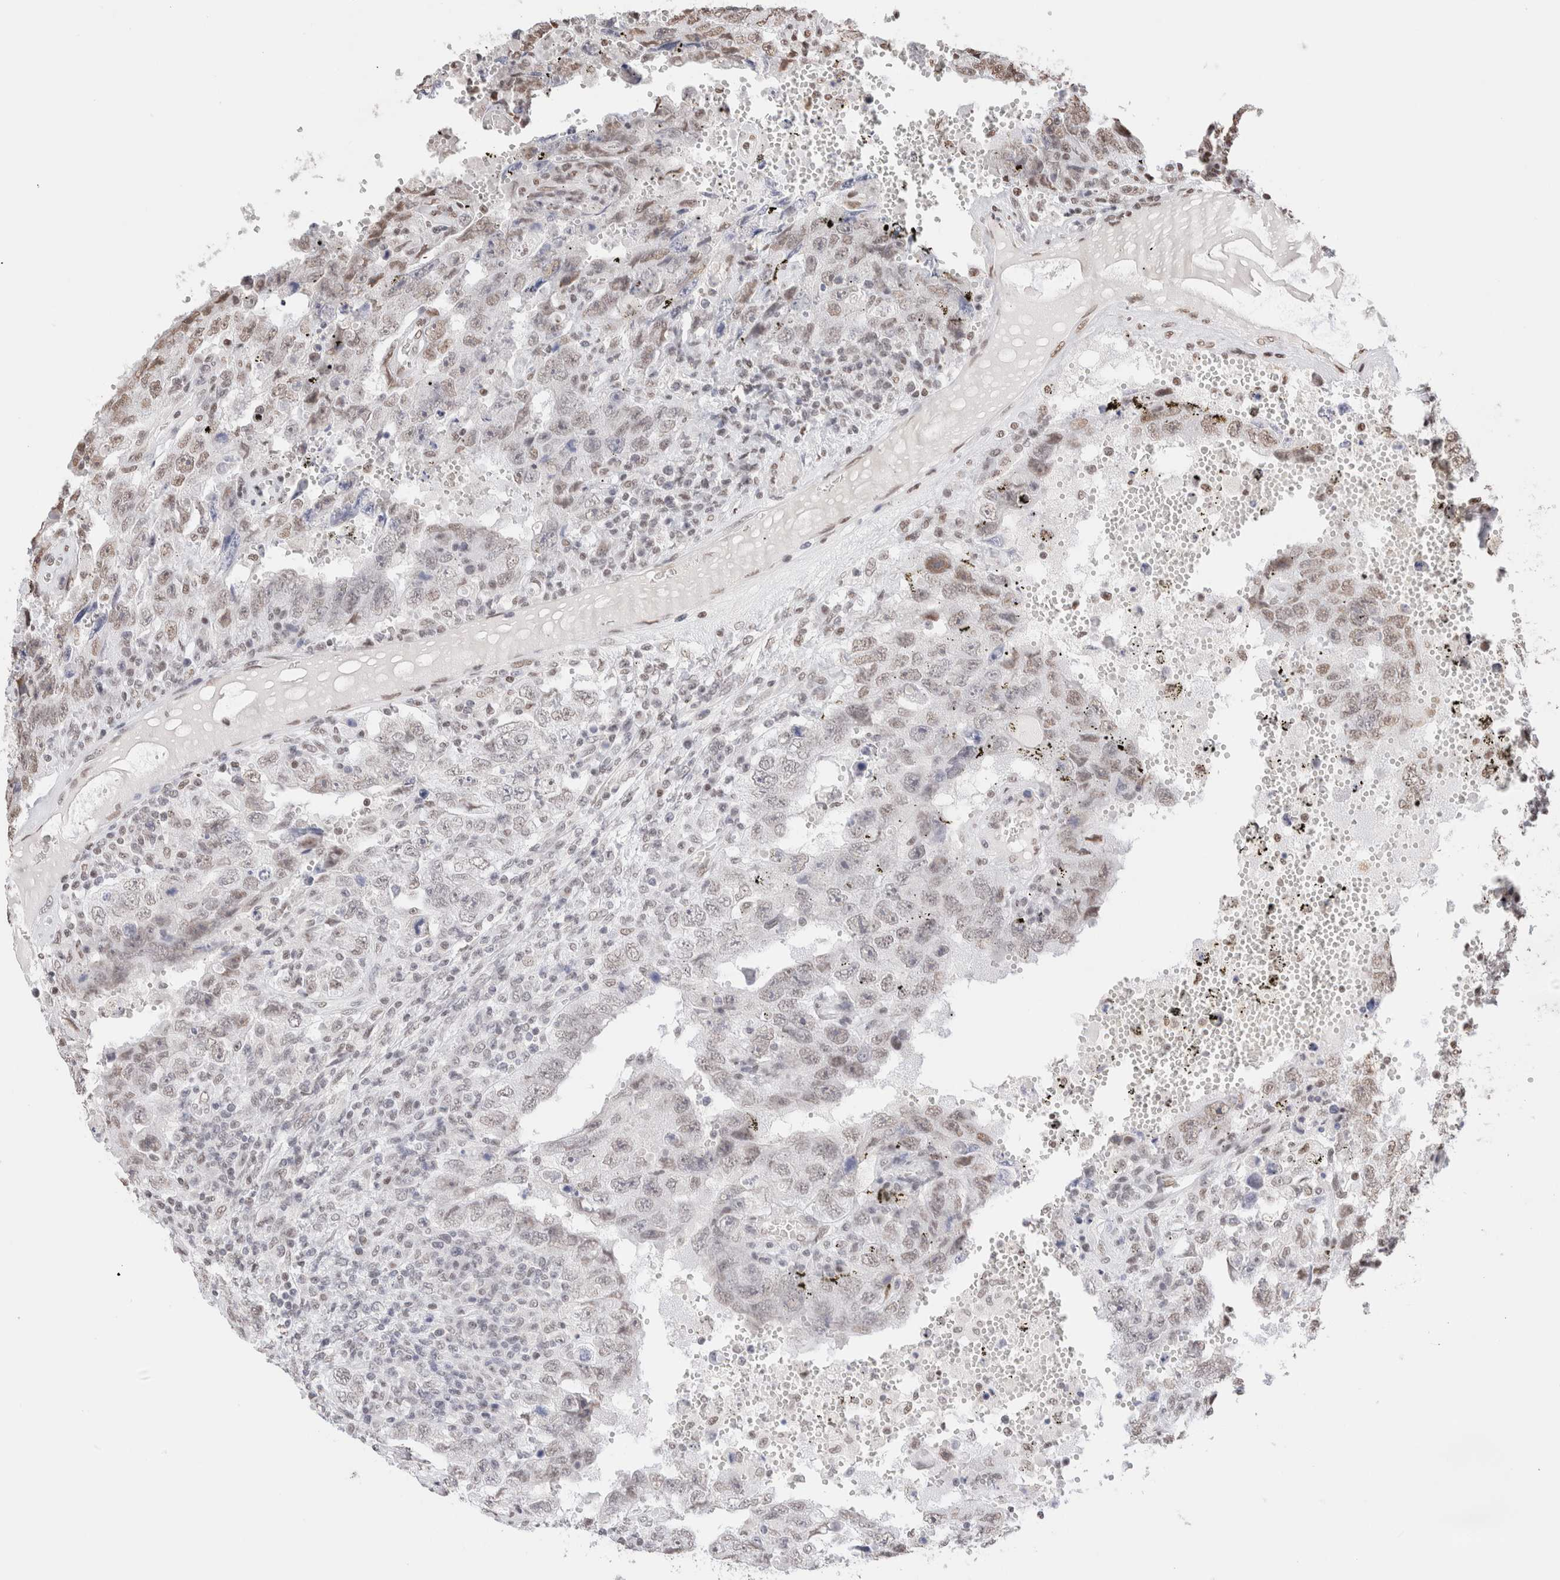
{"staining": {"intensity": "weak", "quantity": "<25%", "location": "nuclear"}, "tissue": "testis cancer", "cell_type": "Tumor cells", "image_type": "cancer", "snomed": [{"axis": "morphology", "description": "Carcinoma, Embryonal, NOS"}, {"axis": "topography", "description": "Testis"}], "caption": "Tumor cells are negative for protein expression in human testis cancer (embryonal carcinoma).", "gene": "SUPT3H", "patient": {"sex": "male", "age": 26}}